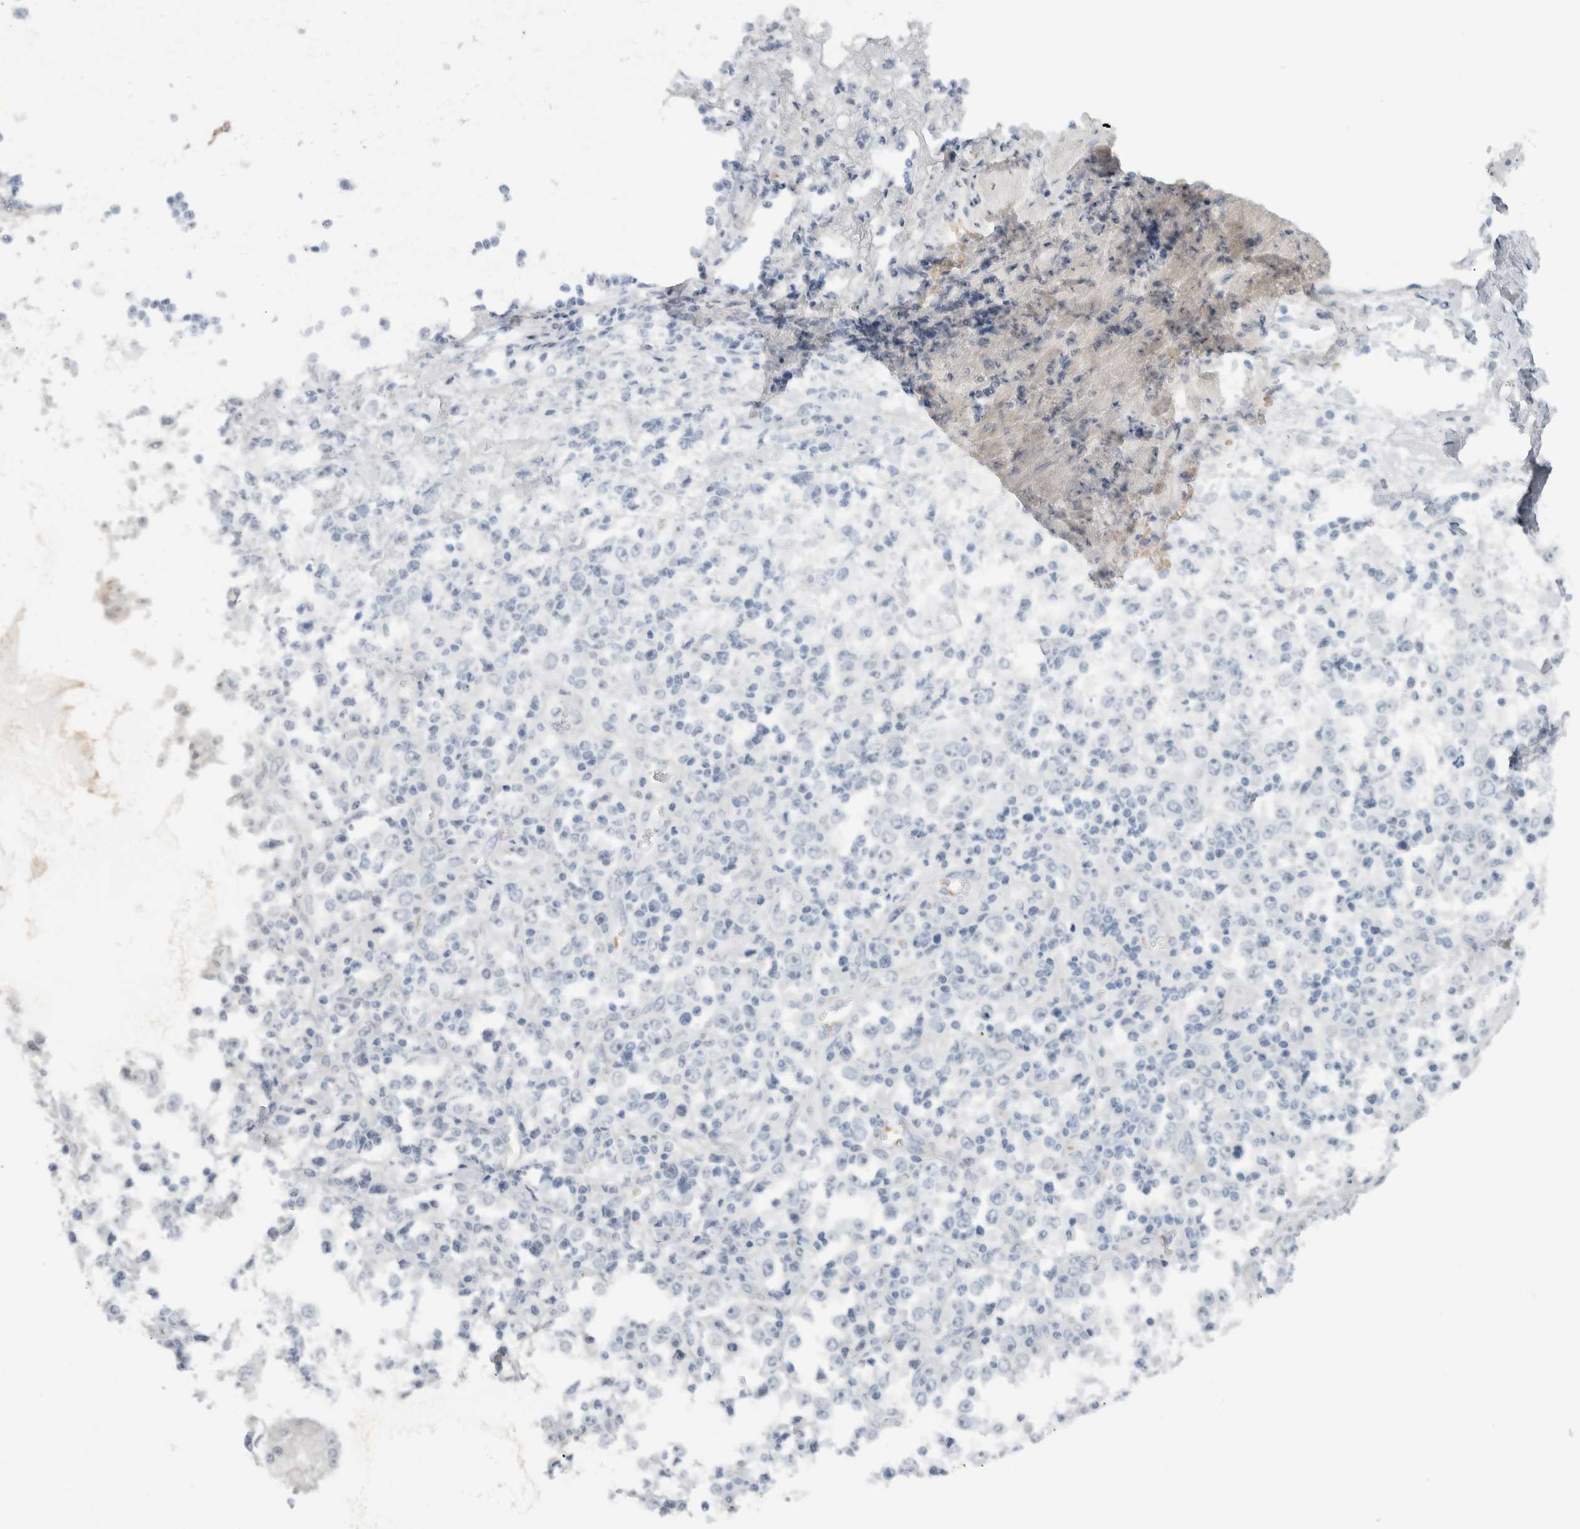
{"staining": {"intensity": "negative", "quantity": "none", "location": "none"}, "tissue": "stomach cancer", "cell_type": "Tumor cells", "image_type": "cancer", "snomed": [{"axis": "morphology", "description": "Normal tissue, NOS"}, {"axis": "morphology", "description": "Adenocarcinoma, NOS"}, {"axis": "topography", "description": "Stomach, upper"}, {"axis": "topography", "description": "Stomach"}], "caption": "DAB (3,3'-diaminobenzidine) immunohistochemical staining of human stomach cancer exhibits no significant expression in tumor cells. (DAB (3,3'-diaminobenzidine) IHC visualized using brightfield microscopy, high magnification).", "gene": "FMR1NB", "patient": {"sex": "male", "age": 59}}